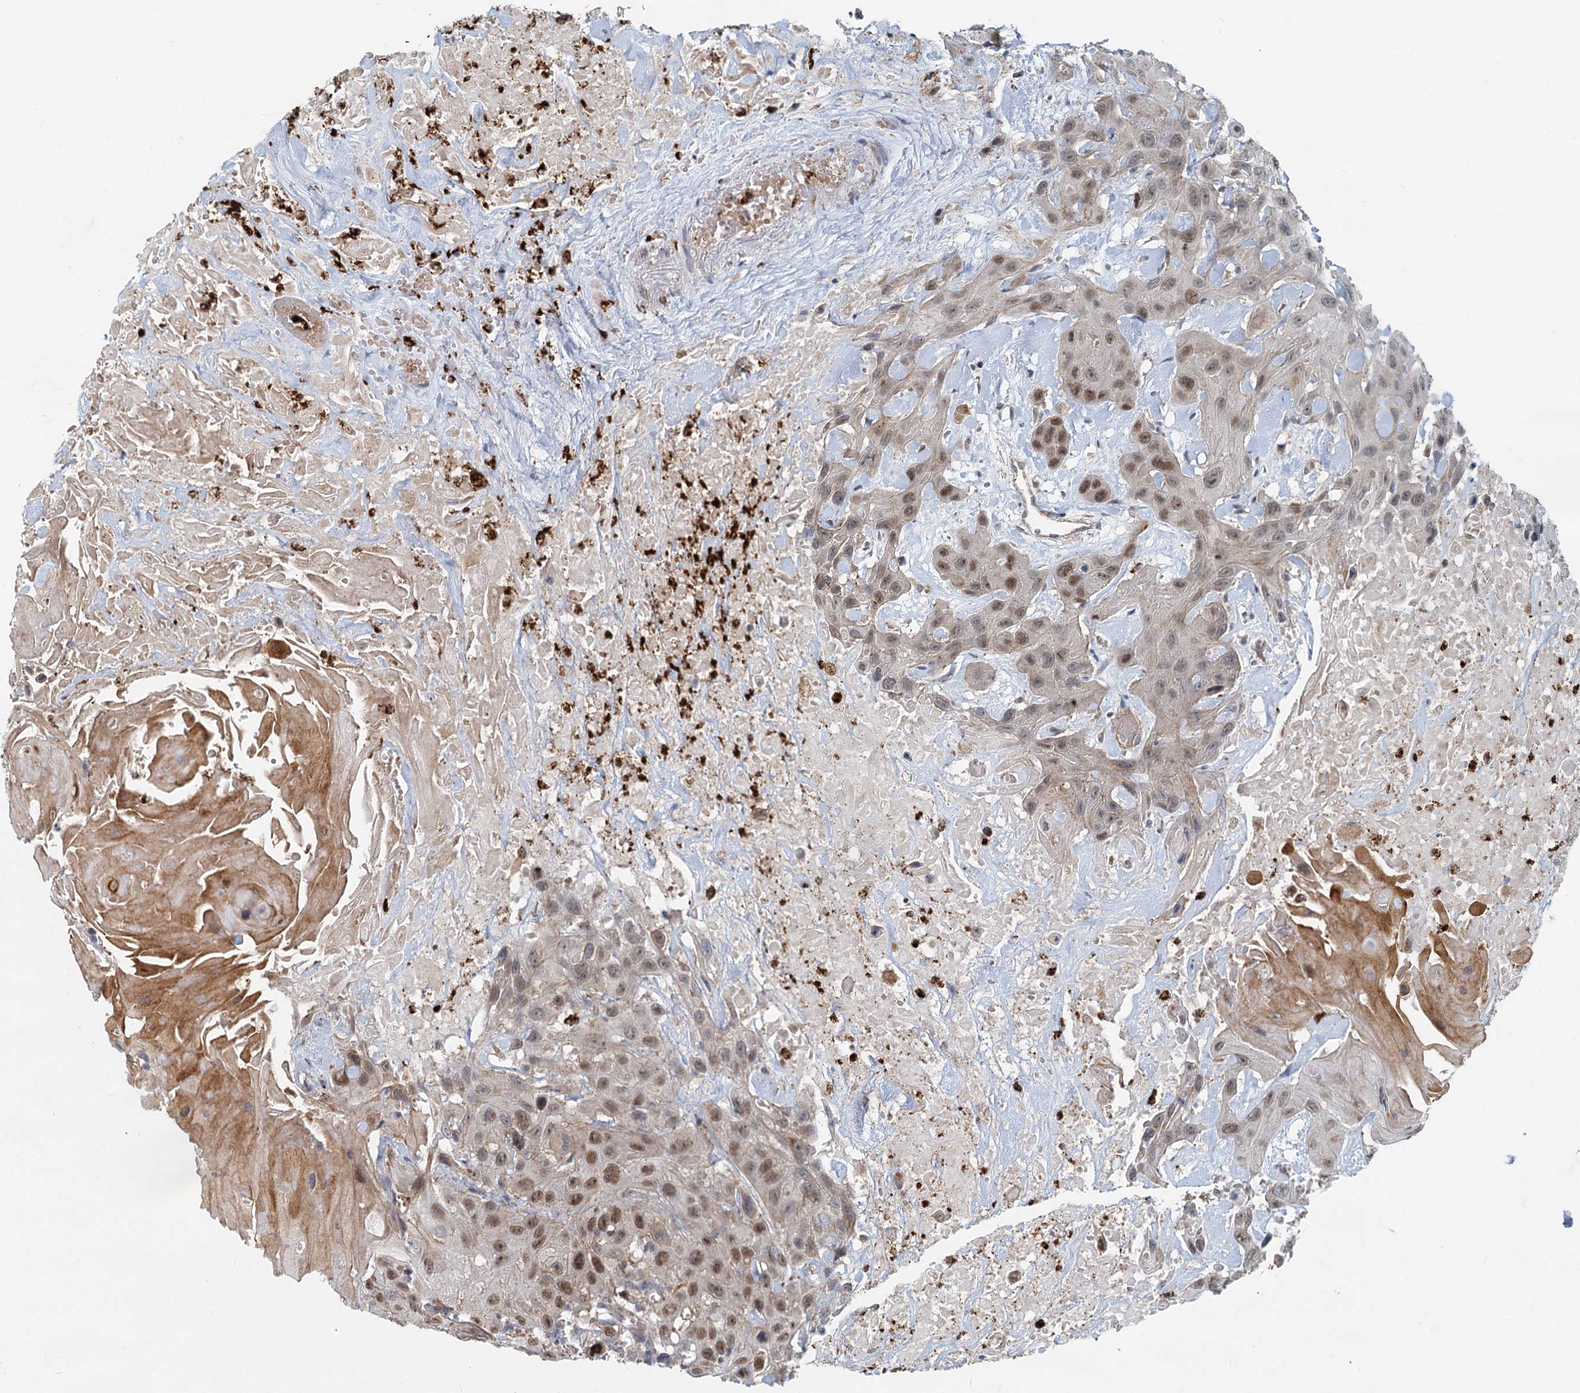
{"staining": {"intensity": "moderate", "quantity": "25%-75%", "location": "nuclear"}, "tissue": "head and neck cancer", "cell_type": "Tumor cells", "image_type": "cancer", "snomed": [{"axis": "morphology", "description": "Squamous cell carcinoma, NOS"}, {"axis": "topography", "description": "Head-Neck"}], "caption": "Tumor cells reveal medium levels of moderate nuclear staining in approximately 25%-75% of cells in human head and neck squamous cell carcinoma.", "gene": "ADCY2", "patient": {"sex": "male", "age": 81}}